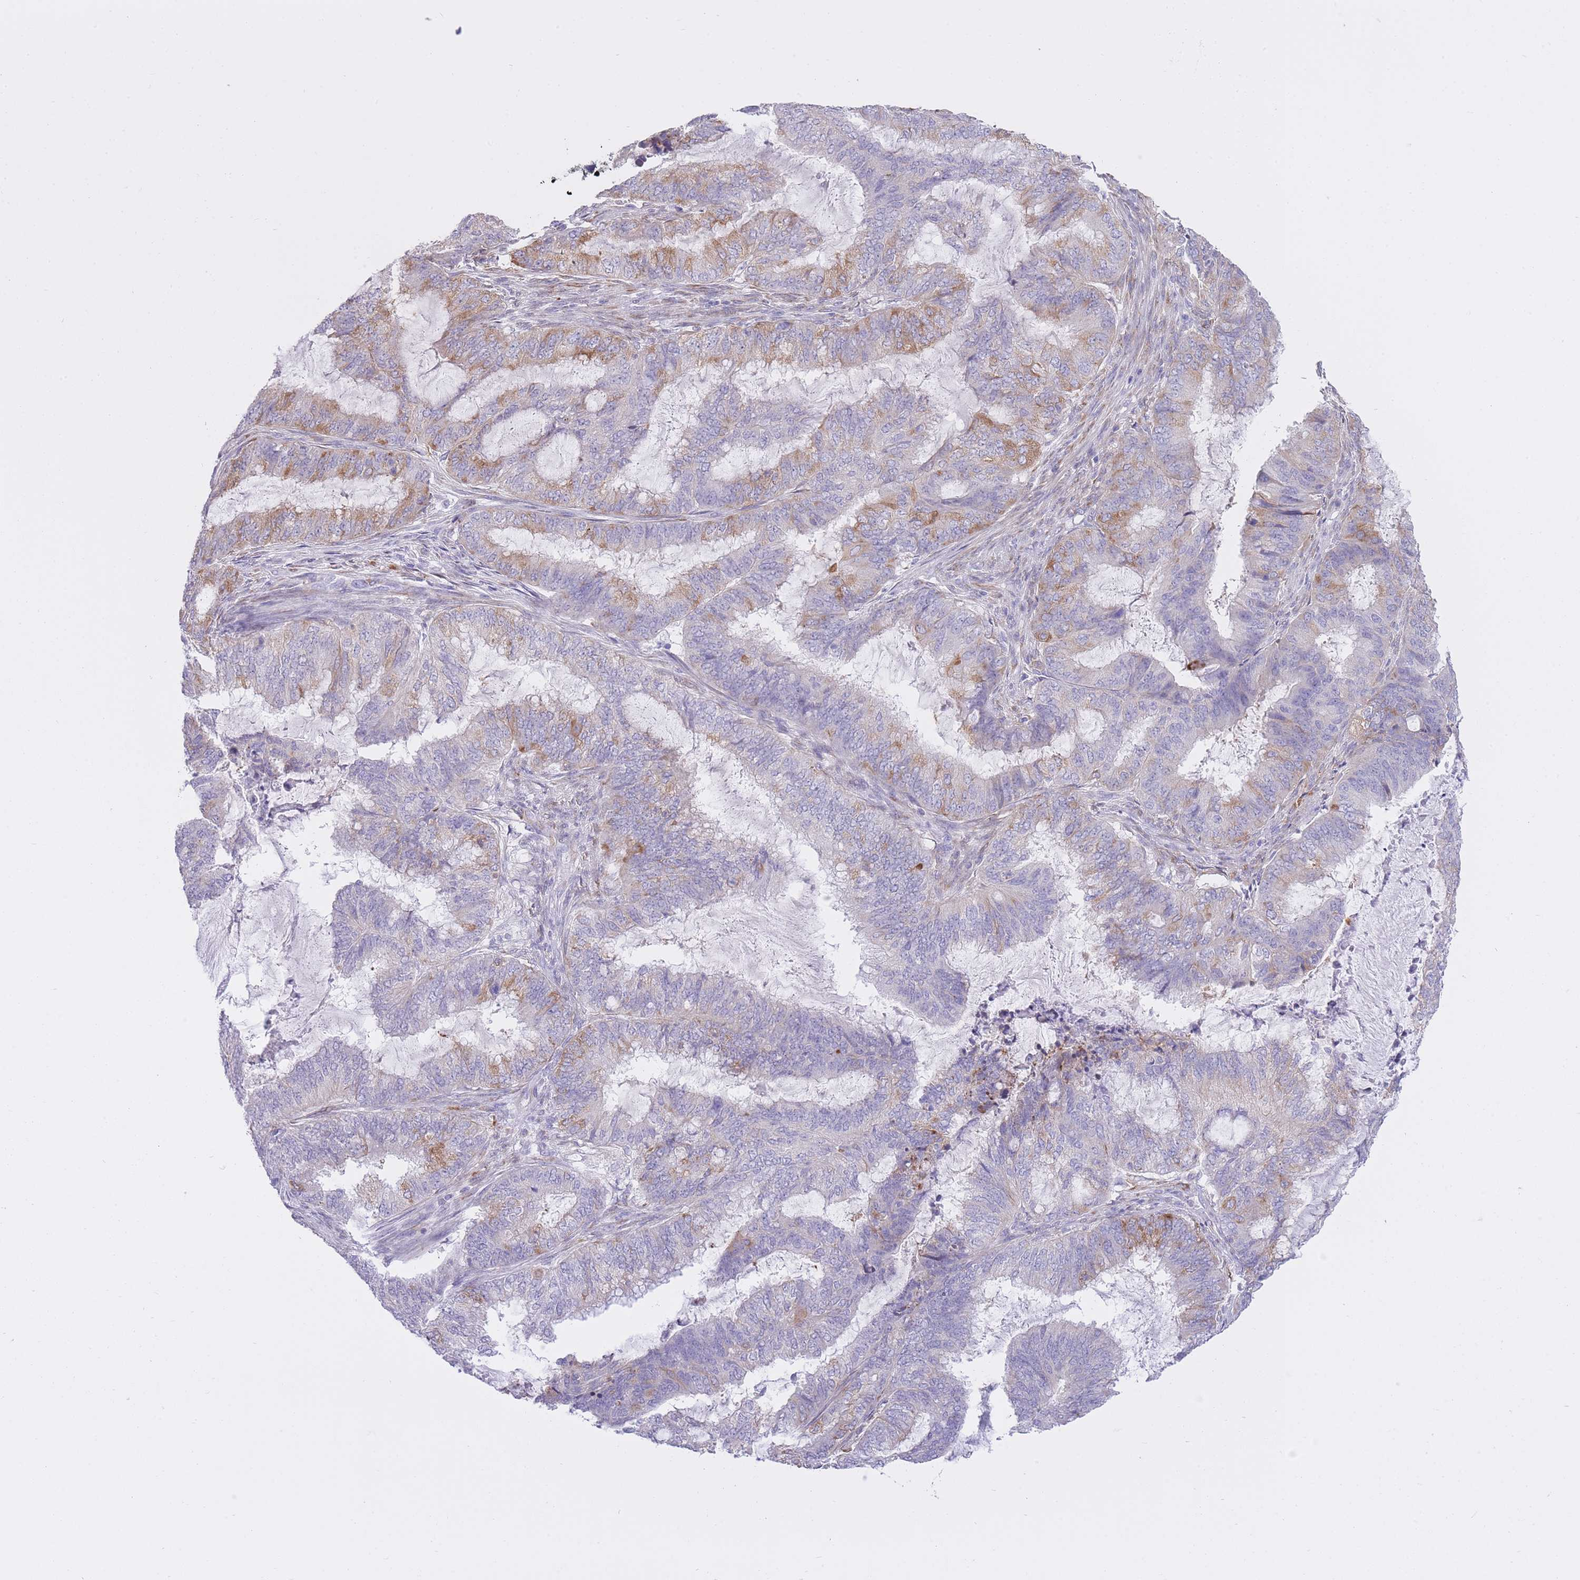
{"staining": {"intensity": "moderate", "quantity": "<25%", "location": "cytoplasmic/membranous"}, "tissue": "endometrial cancer", "cell_type": "Tumor cells", "image_type": "cancer", "snomed": [{"axis": "morphology", "description": "Adenocarcinoma, NOS"}, {"axis": "topography", "description": "Endometrium"}], "caption": "High-power microscopy captured an IHC micrograph of endometrial cancer, revealing moderate cytoplasmic/membranous expression in about <25% of tumor cells.", "gene": "ZNF501", "patient": {"sex": "female", "age": 51}}